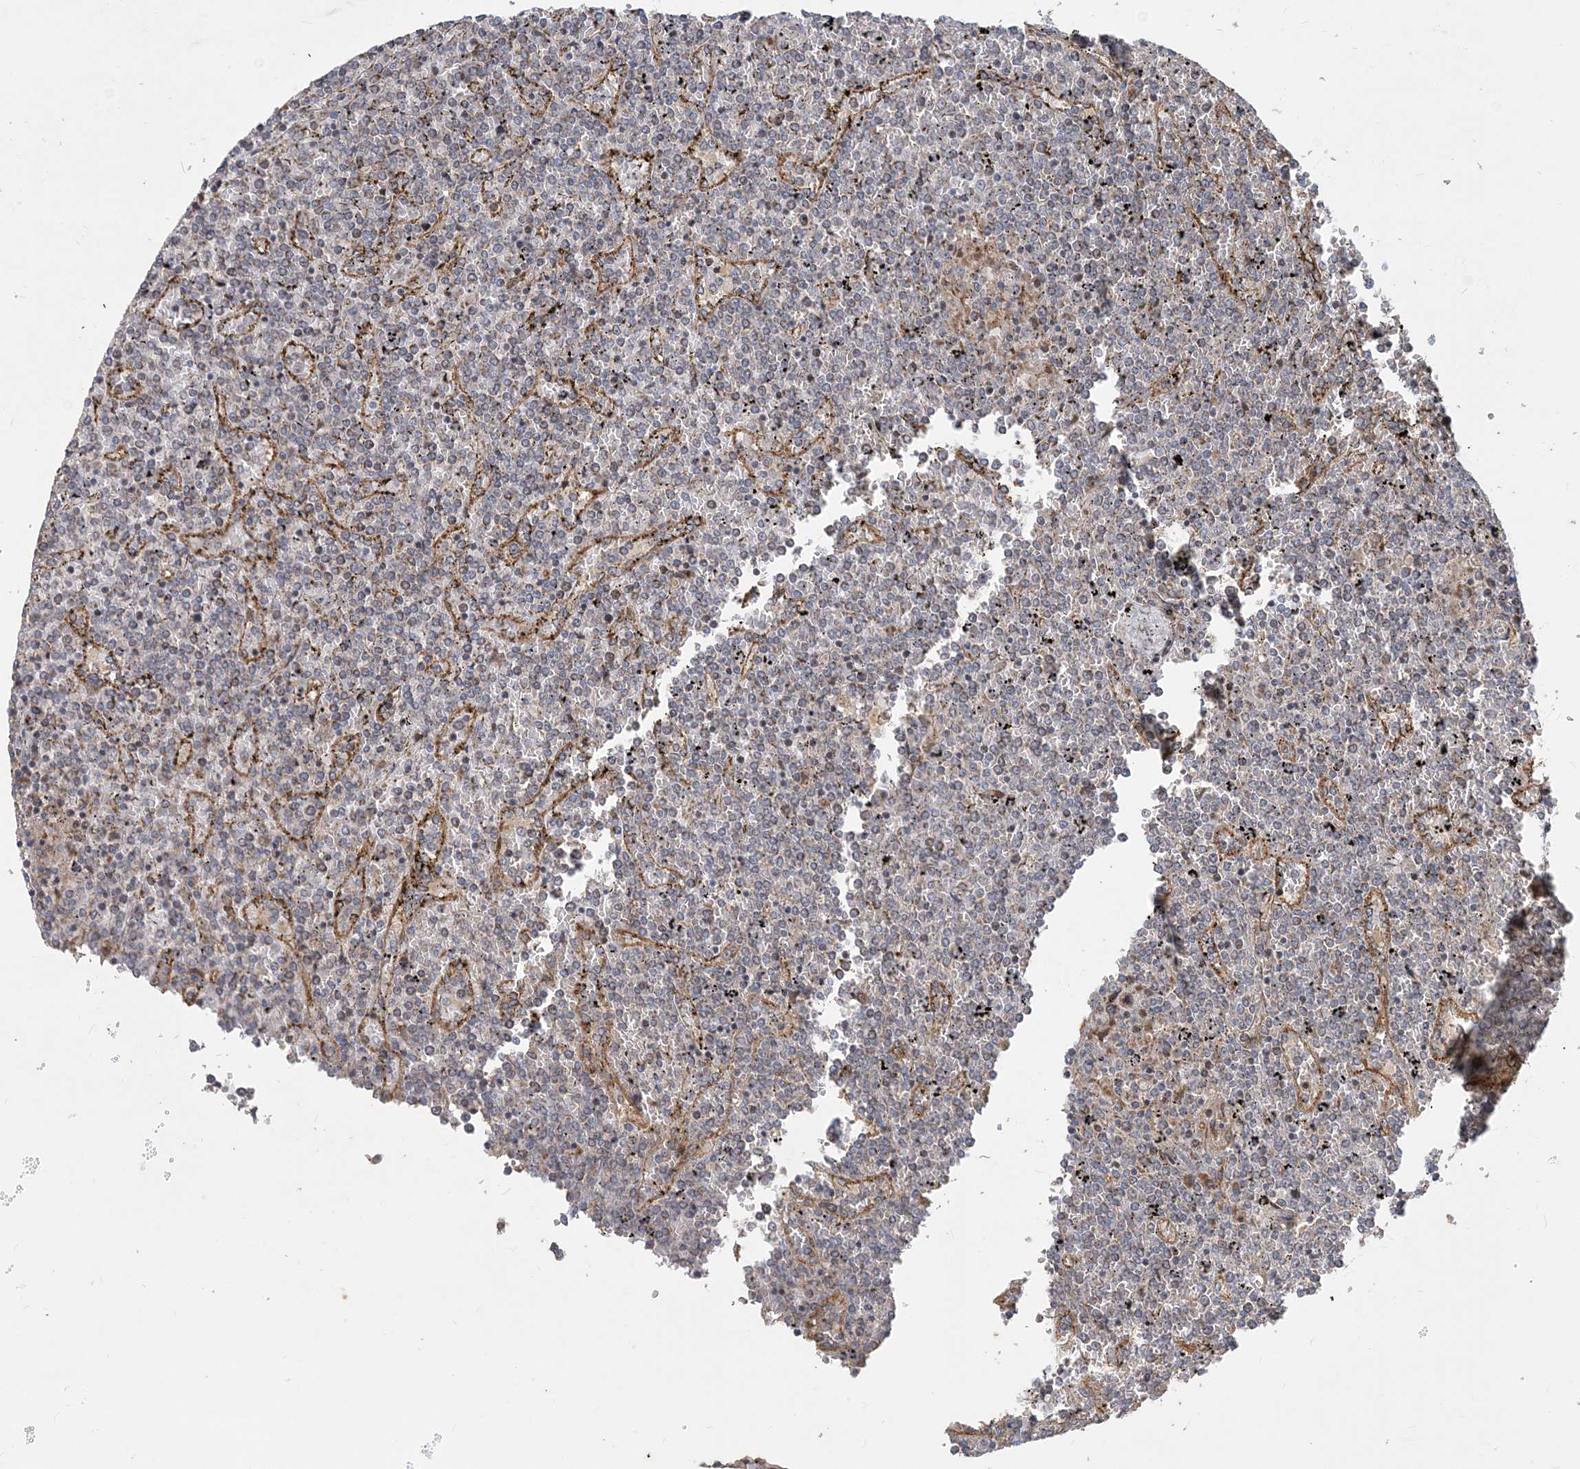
{"staining": {"intensity": "negative", "quantity": "none", "location": "none"}, "tissue": "lymphoma", "cell_type": "Tumor cells", "image_type": "cancer", "snomed": [{"axis": "morphology", "description": "Malignant lymphoma, non-Hodgkin's type, Low grade"}, {"axis": "topography", "description": "Spleen"}], "caption": "IHC image of human low-grade malignant lymphoma, non-Hodgkin's type stained for a protein (brown), which shows no expression in tumor cells.", "gene": "TRAIP", "patient": {"sex": "female", "age": 19}}